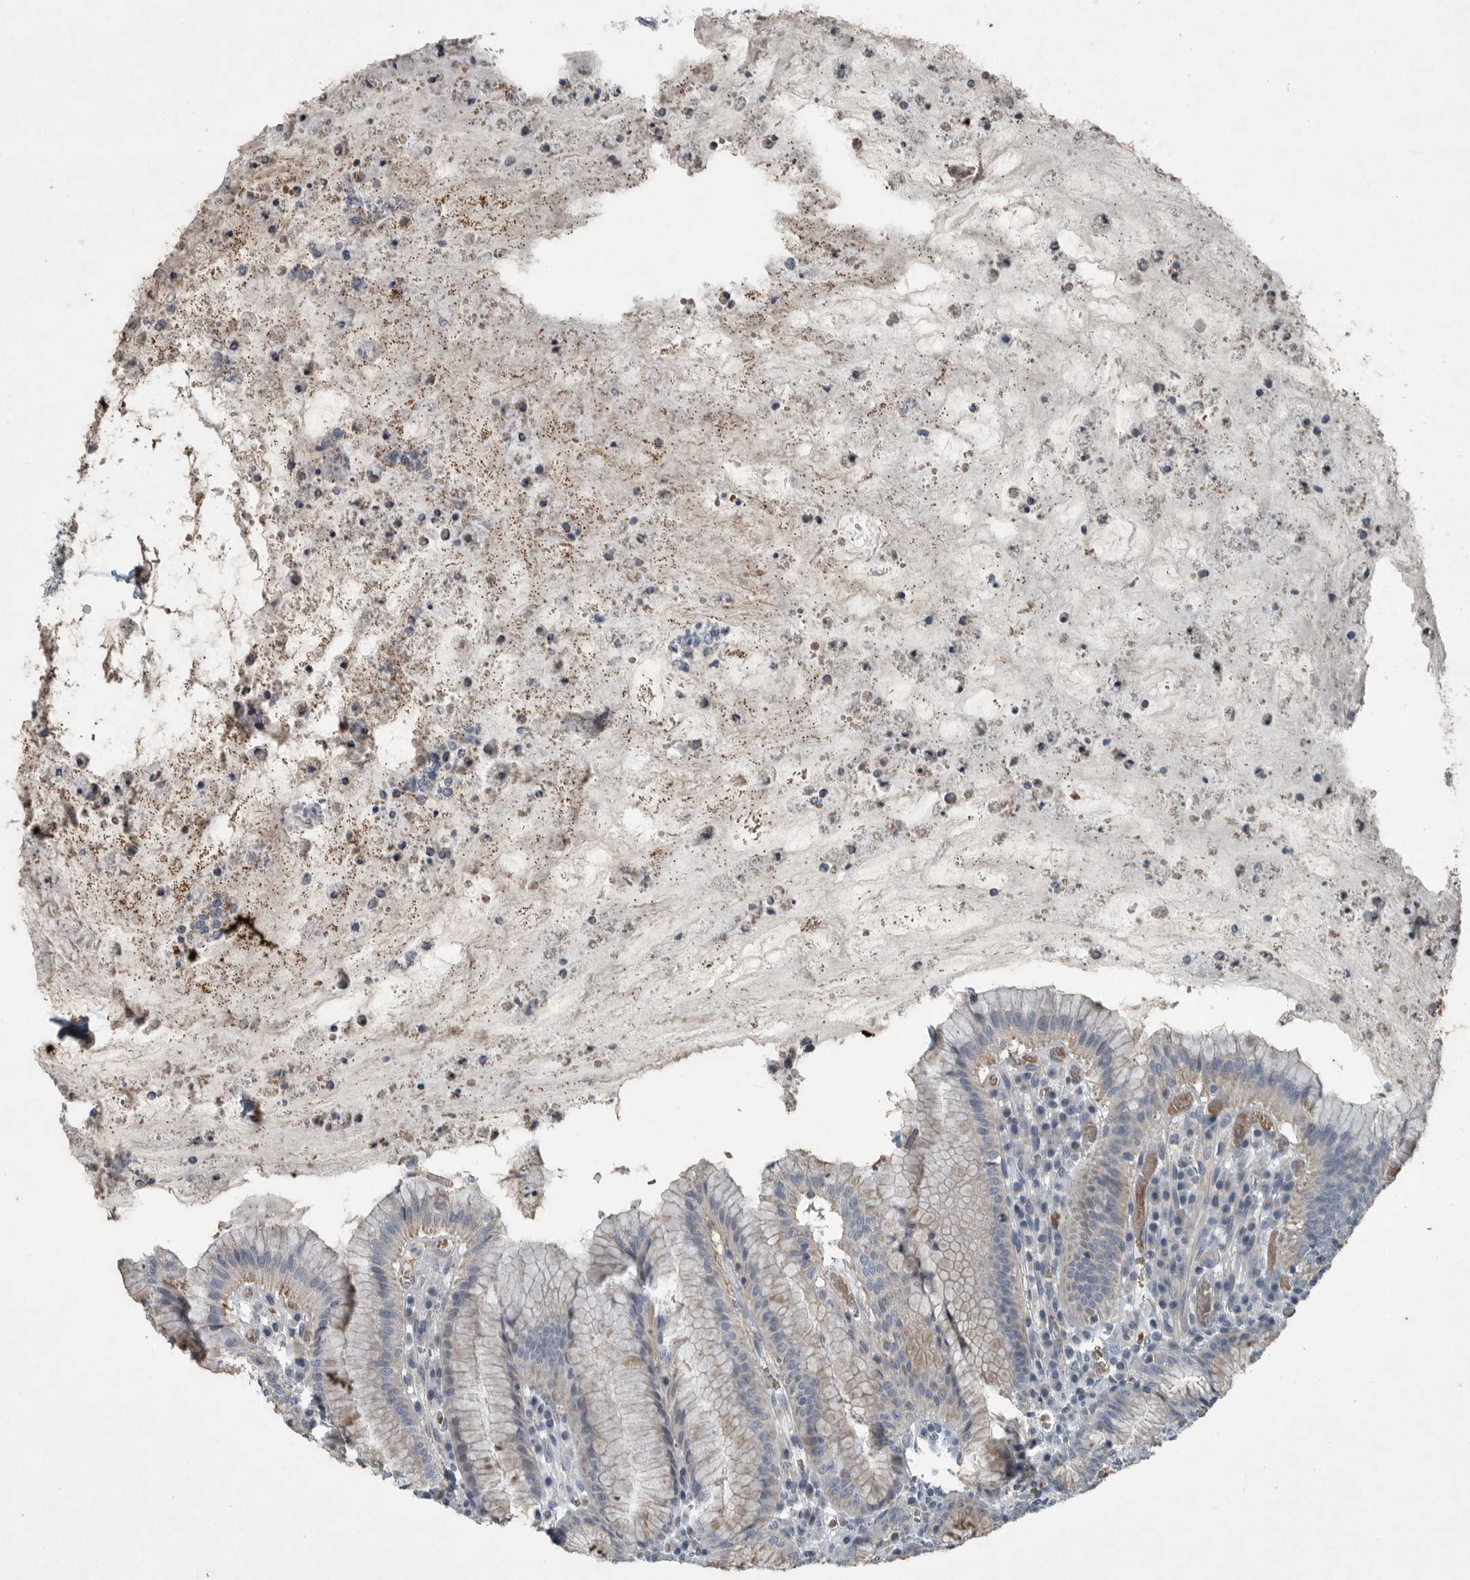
{"staining": {"intensity": "strong", "quantity": "25%-75%", "location": "cytoplasmic/membranous"}, "tissue": "stomach", "cell_type": "Glandular cells", "image_type": "normal", "snomed": [{"axis": "morphology", "description": "Normal tissue, NOS"}, {"axis": "topography", "description": "Stomach"}], "caption": "Protein analysis of normal stomach reveals strong cytoplasmic/membranous expression in about 25%-75% of glandular cells.", "gene": "MPP3", "patient": {"sex": "male", "age": 55}}